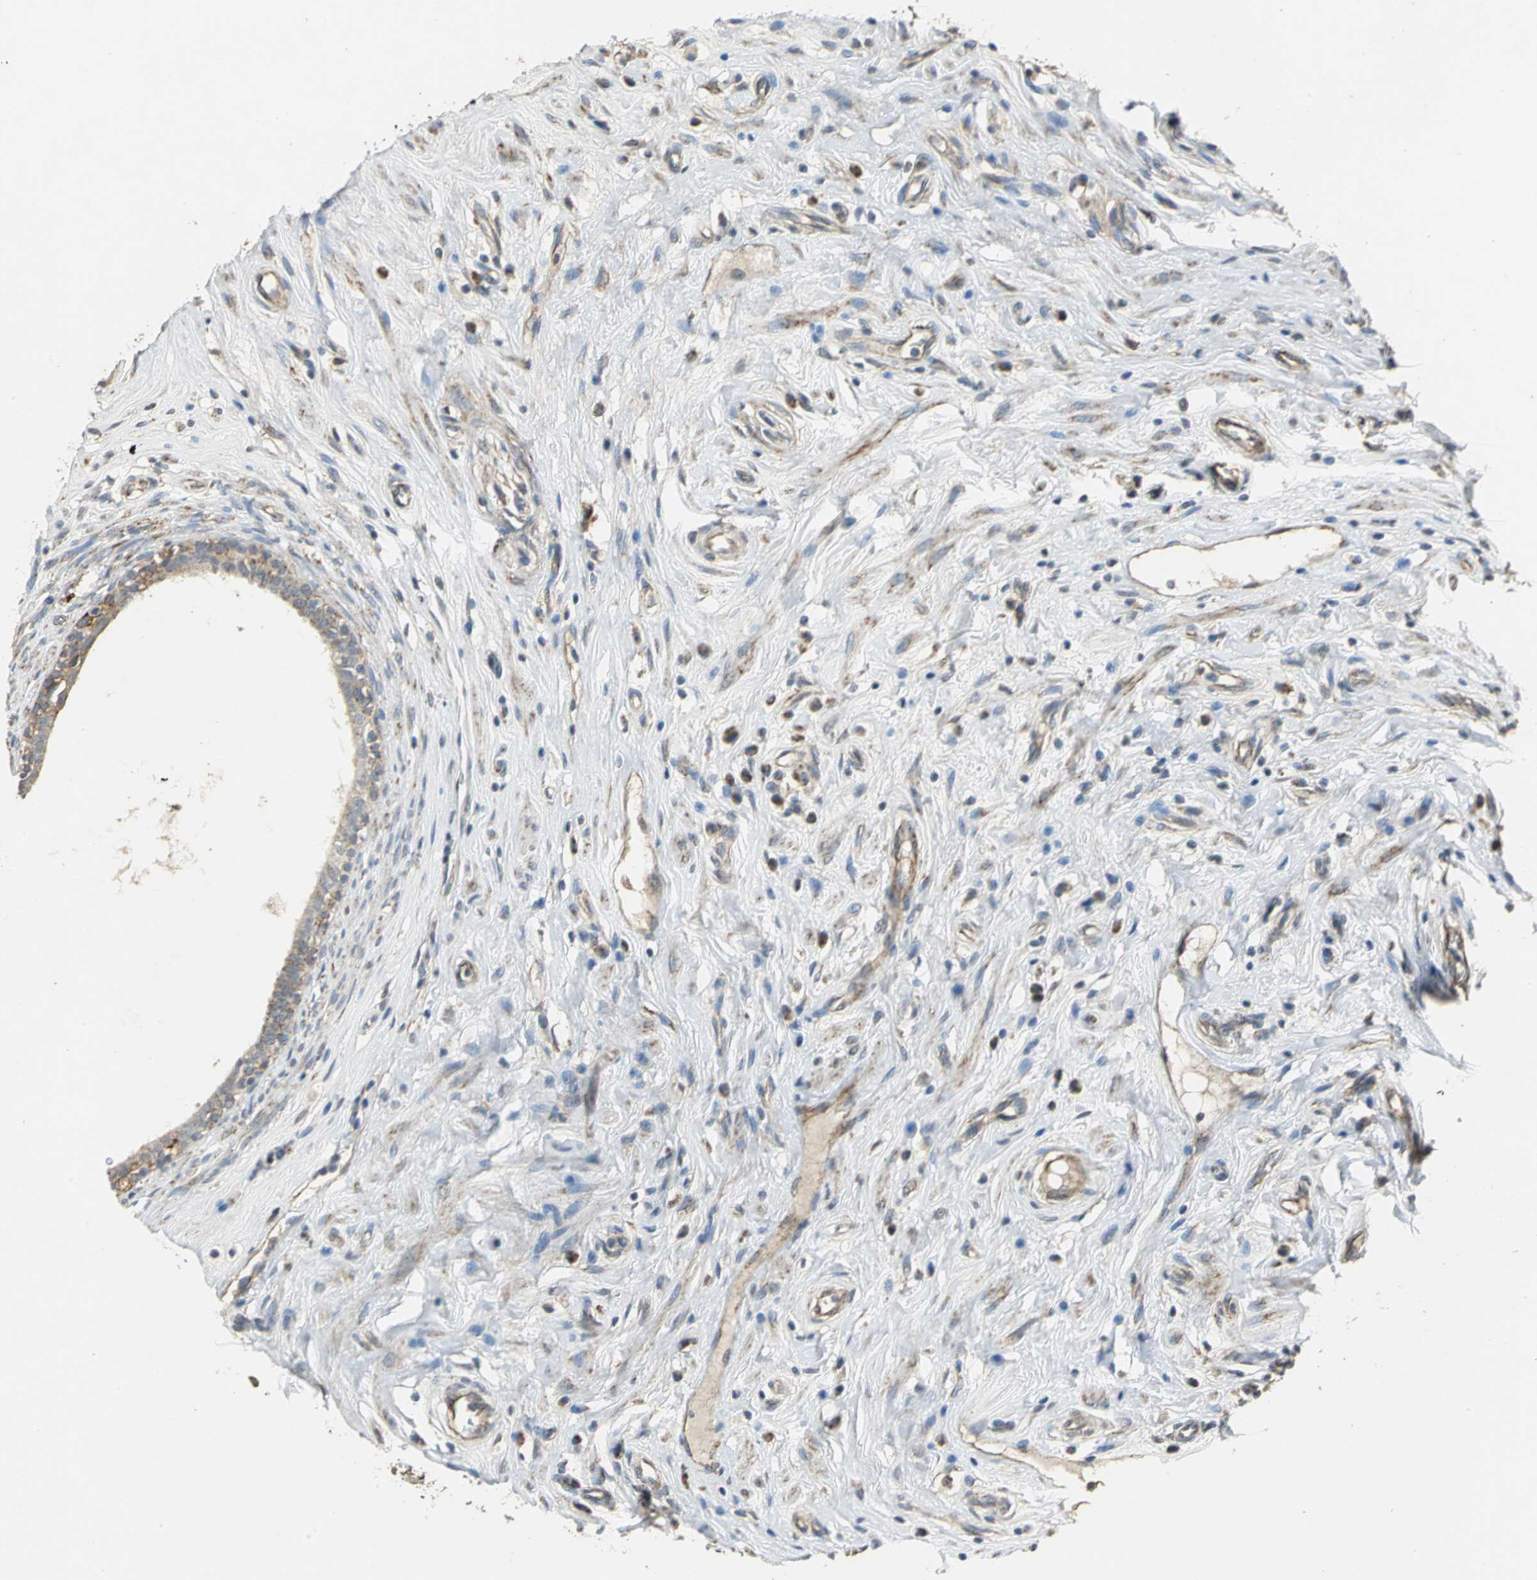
{"staining": {"intensity": "strong", "quantity": ">75%", "location": "cytoplasmic/membranous"}, "tissue": "epididymis", "cell_type": "Glandular cells", "image_type": "normal", "snomed": [{"axis": "morphology", "description": "Normal tissue, NOS"}, {"axis": "morphology", "description": "Inflammation, NOS"}, {"axis": "topography", "description": "Epididymis"}], "caption": "This histopathology image exhibits immunohistochemistry (IHC) staining of benign human epididymis, with high strong cytoplasmic/membranous expression in about >75% of glandular cells.", "gene": "NDUFB5", "patient": {"sex": "male", "age": 84}}